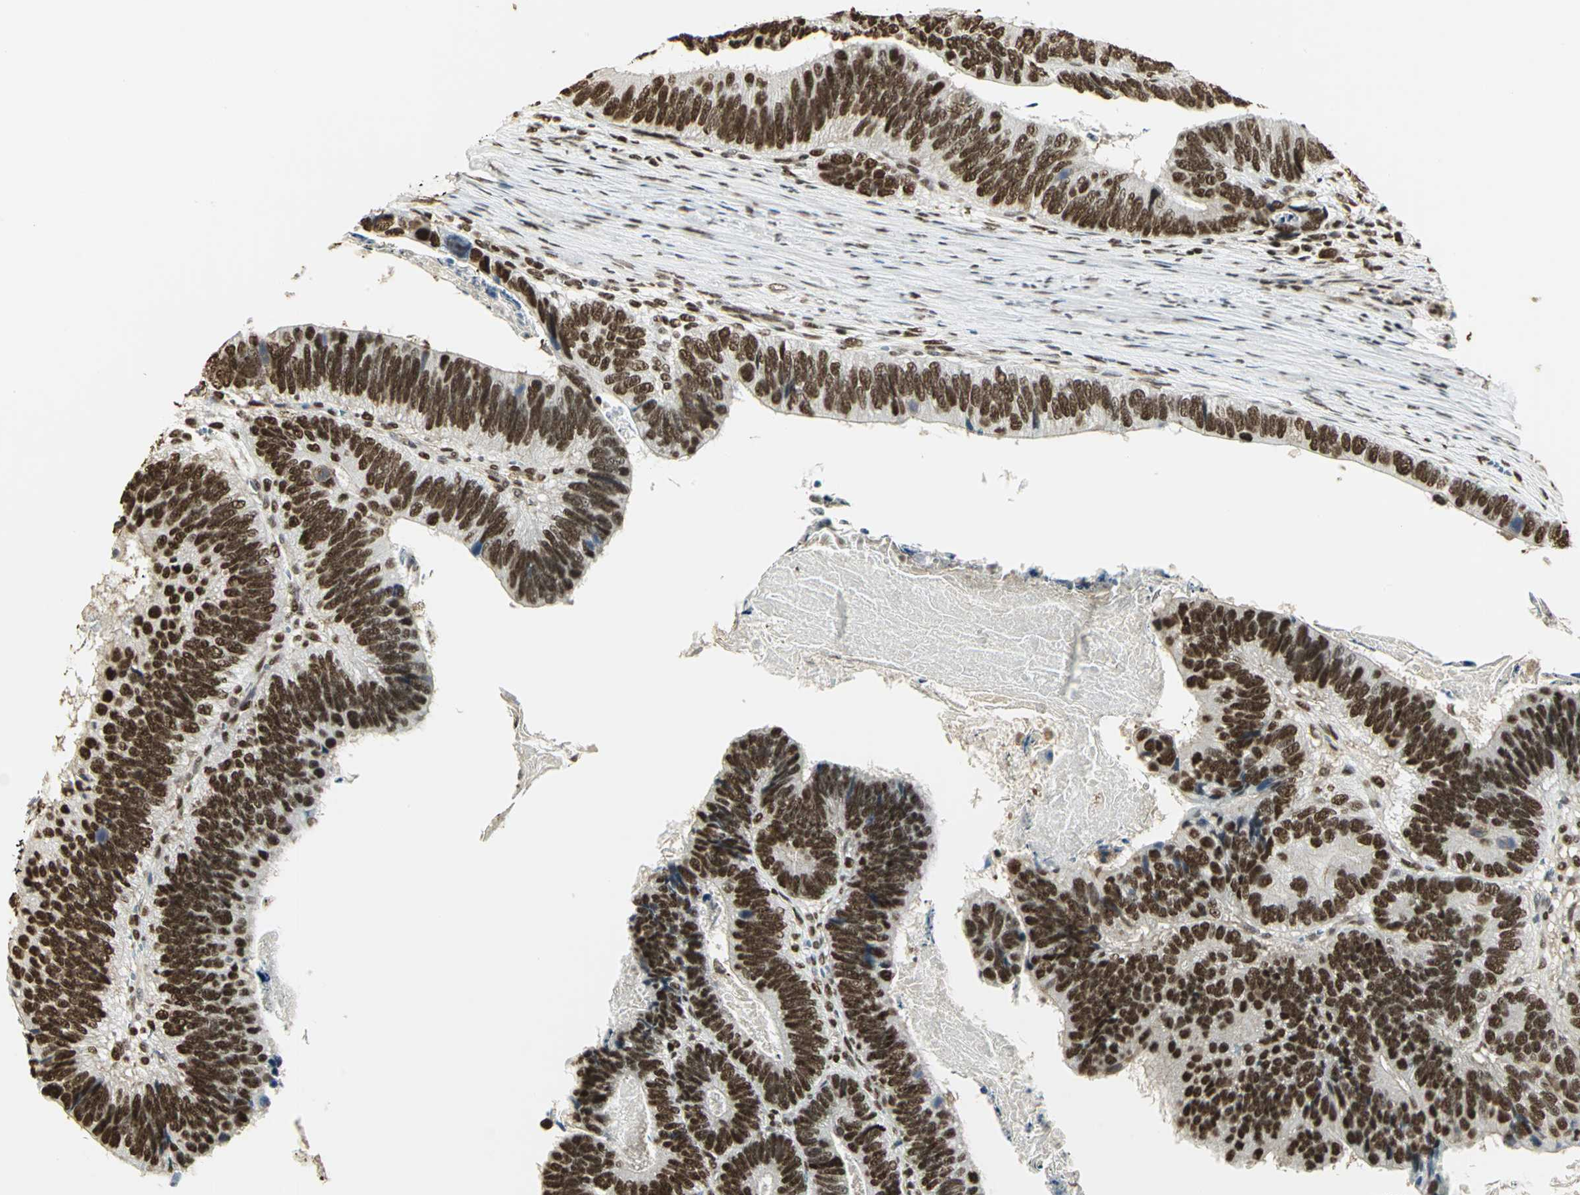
{"staining": {"intensity": "strong", "quantity": ">75%", "location": "nuclear"}, "tissue": "colorectal cancer", "cell_type": "Tumor cells", "image_type": "cancer", "snomed": [{"axis": "morphology", "description": "Adenocarcinoma, NOS"}, {"axis": "topography", "description": "Colon"}], "caption": "Colorectal cancer stained with a protein marker shows strong staining in tumor cells.", "gene": "SET", "patient": {"sex": "male", "age": 72}}